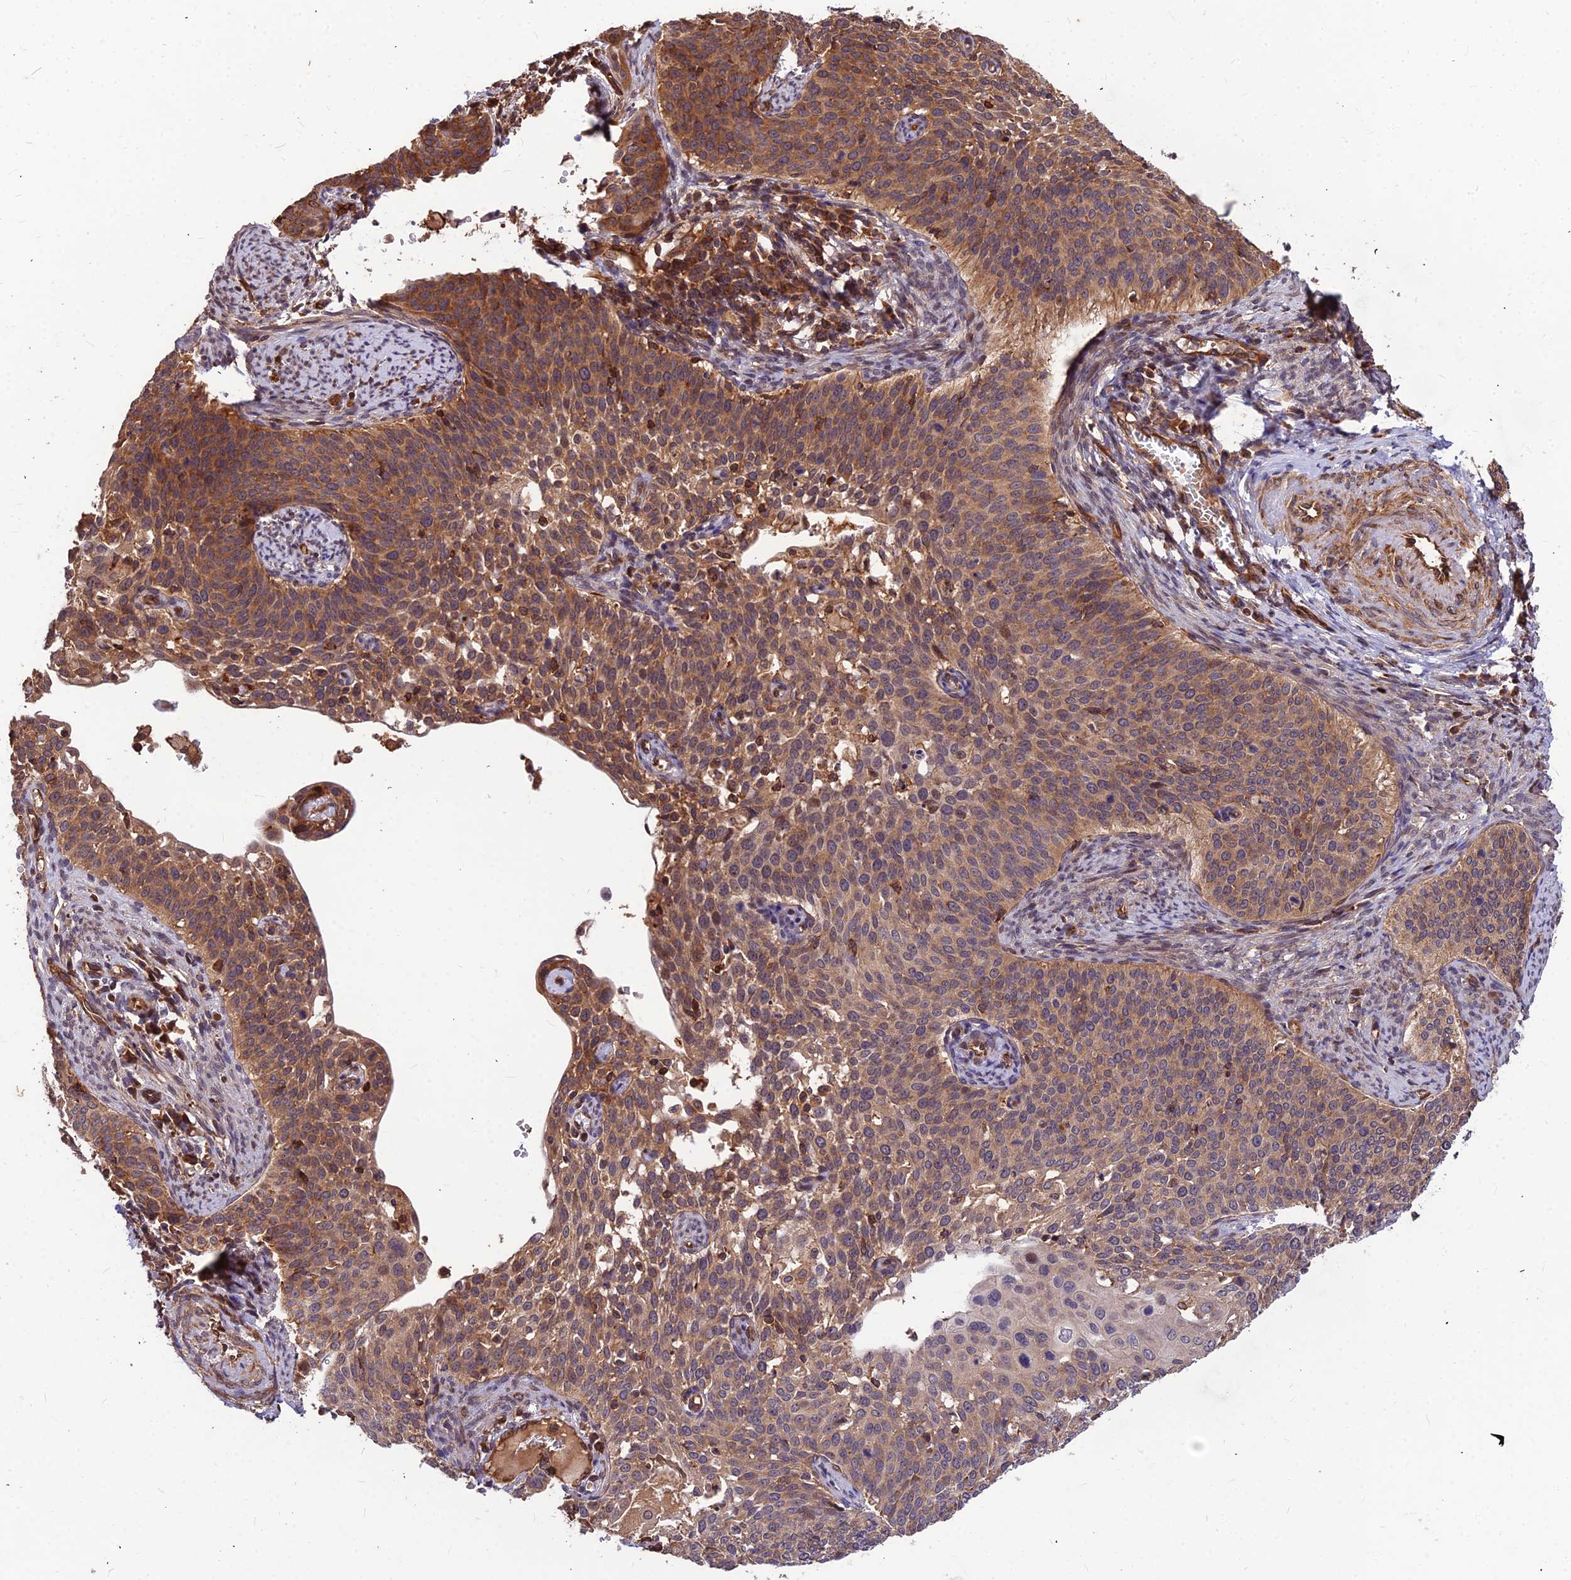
{"staining": {"intensity": "moderate", "quantity": ">75%", "location": "cytoplasmic/membranous"}, "tissue": "cervical cancer", "cell_type": "Tumor cells", "image_type": "cancer", "snomed": [{"axis": "morphology", "description": "Squamous cell carcinoma, NOS"}, {"axis": "topography", "description": "Cervix"}], "caption": "Brown immunohistochemical staining in cervical squamous cell carcinoma exhibits moderate cytoplasmic/membranous staining in about >75% of tumor cells.", "gene": "ZNF467", "patient": {"sex": "female", "age": 44}}